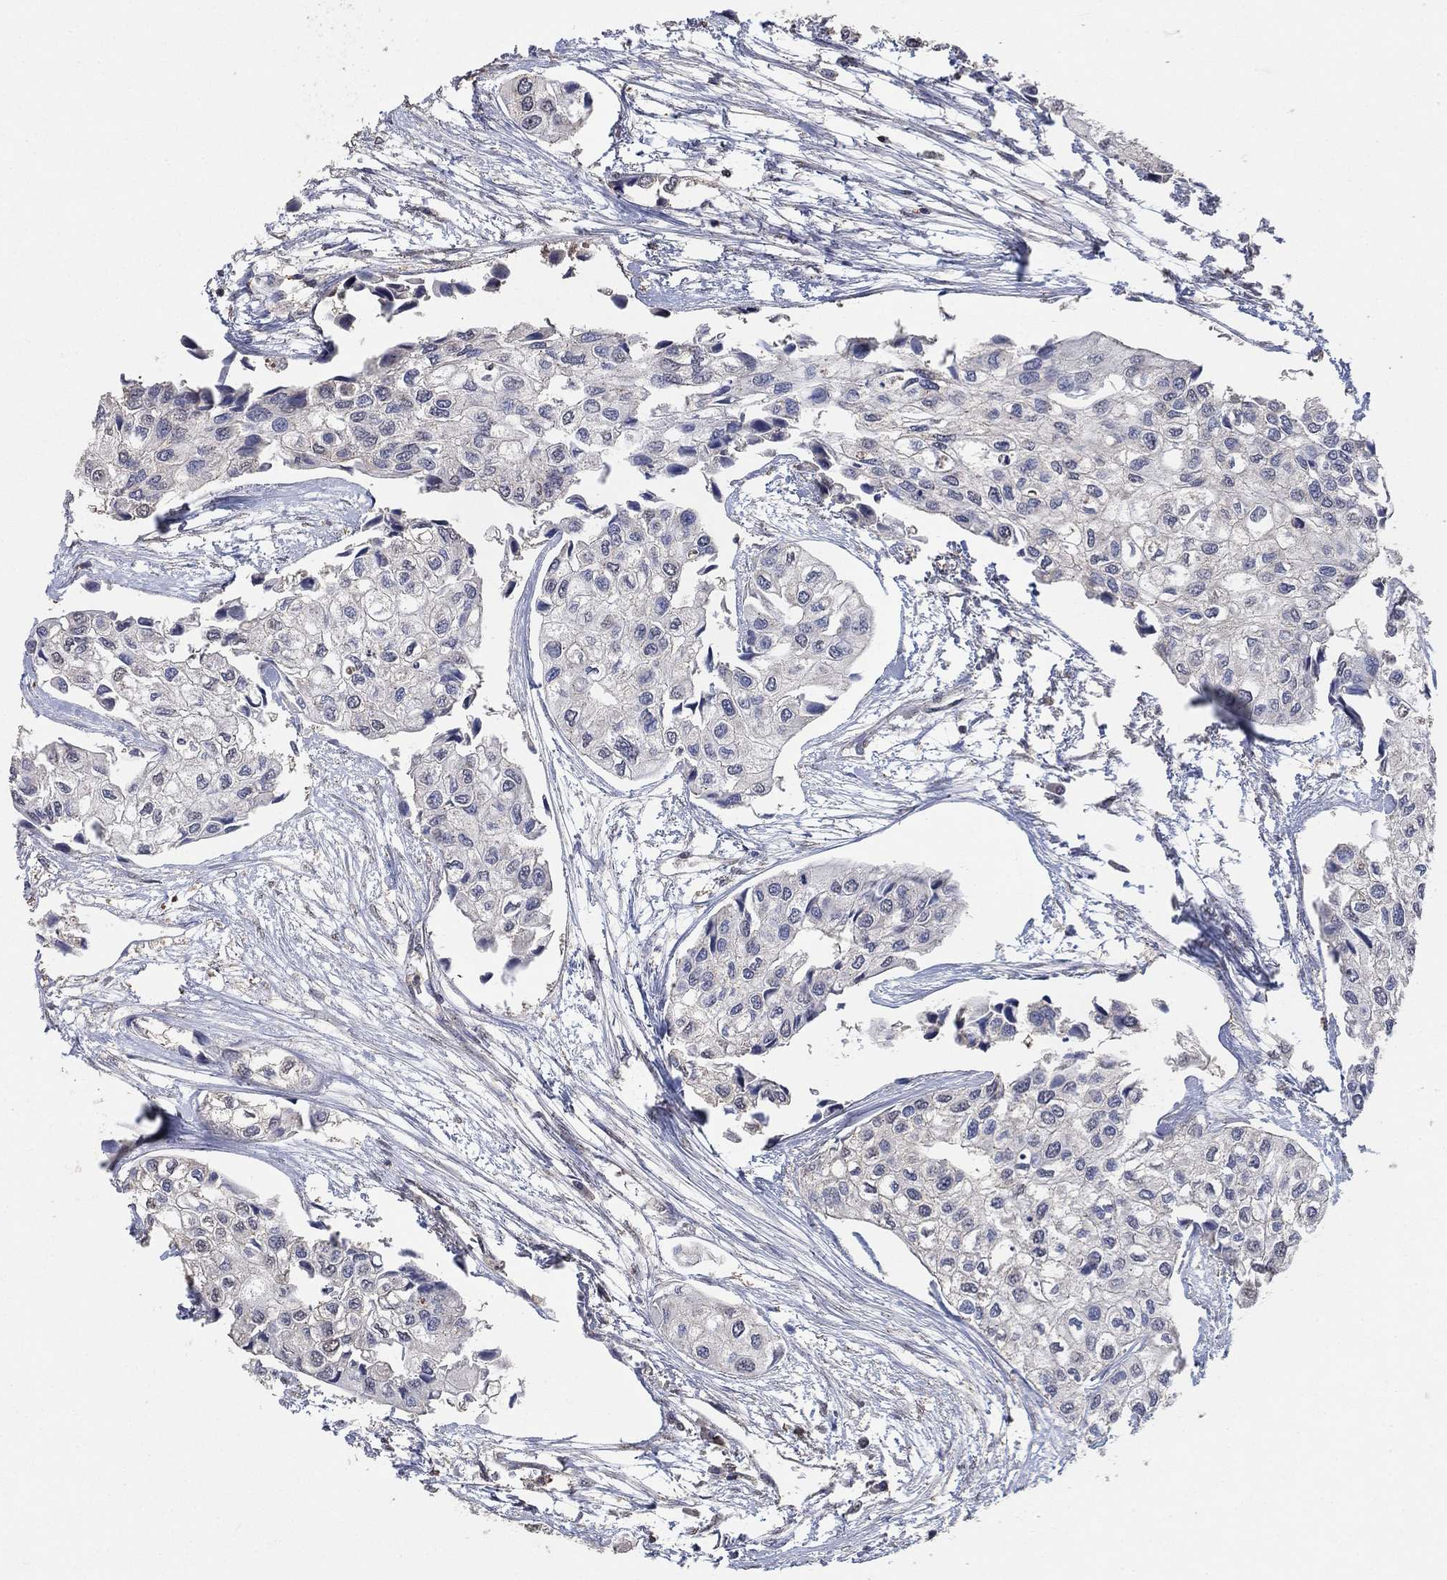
{"staining": {"intensity": "negative", "quantity": "none", "location": "none"}, "tissue": "urothelial cancer", "cell_type": "Tumor cells", "image_type": "cancer", "snomed": [{"axis": "morphology", "description": "Urothelial carcinoma, High grade"}, {"axis": "topography", "description": "Urinary bladder"}], "caption": "A high-resolution photomicrograph shows IHC staining of urothelial cancer, which demonstrates no significant expression in tumor cells. (DAB (3,3'-diaminobenzidine) immunohistochemistry (IHC) with hematoxylin counter stain).", "gene": "MRPS24", "patient": {"sex": "male", "age": 73}}